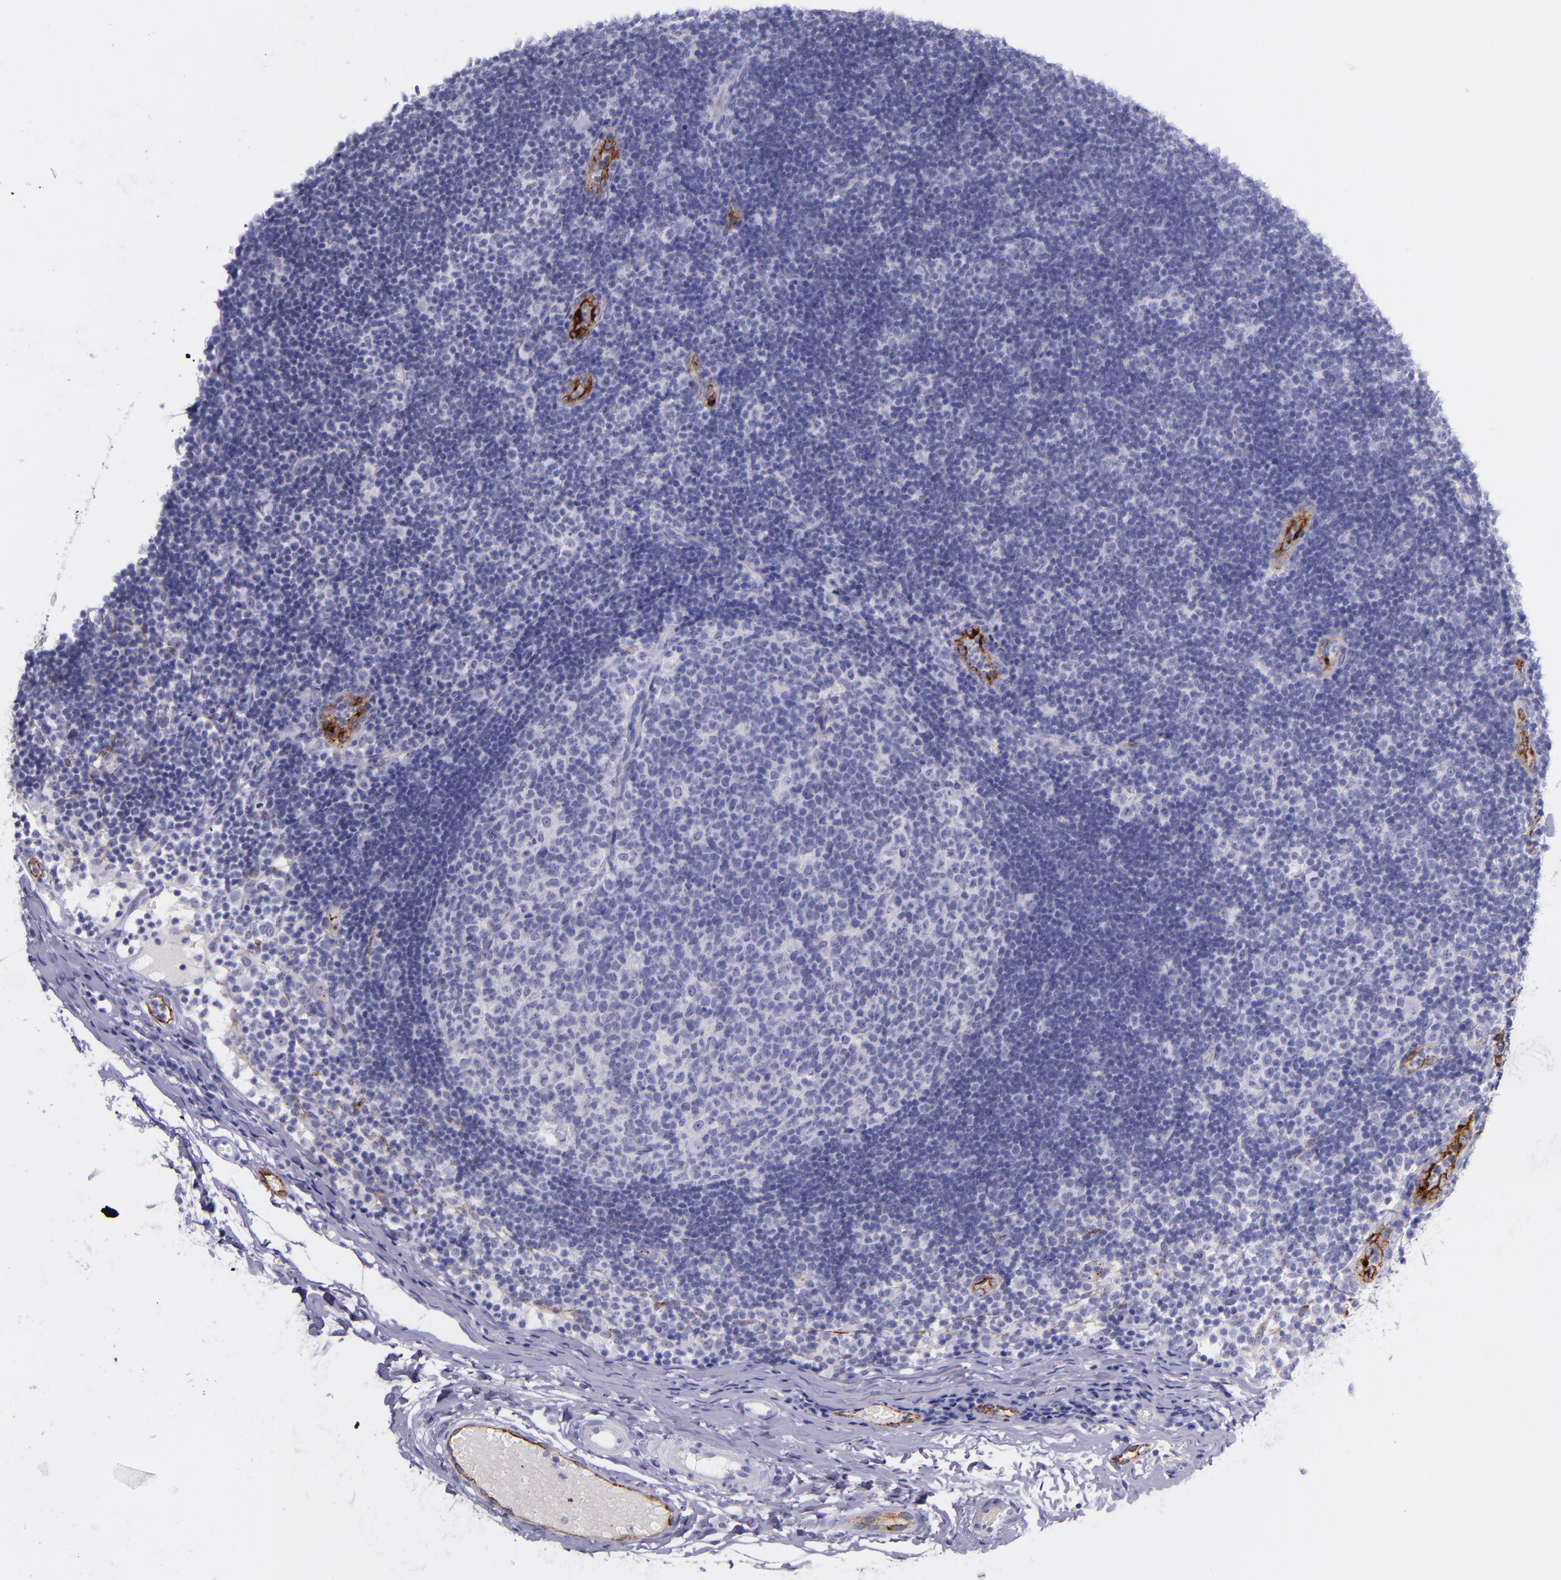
{"staining": {"intensity": "negative", "quantity": "none", "location": "none"}, "tissue": "lymph node", "cell_type": "Germinal center cells", "image_type": "normal", "snomed": [{"axis": "morphology", "description": "Normal tissue, NOS"}, {"axis": "morphology", "description": "Inflammation, NOS"}, {"axis": "topography", "description": "Lymph node"}, {"axis": "topography", "description": "Salivary gland"}], "caption": "DAB immunohistochemical staining of benign lymph node shows no significant staining in germinal center cells.", "gene": "SELE", "patient": {"sex": "male", "age": 3}}